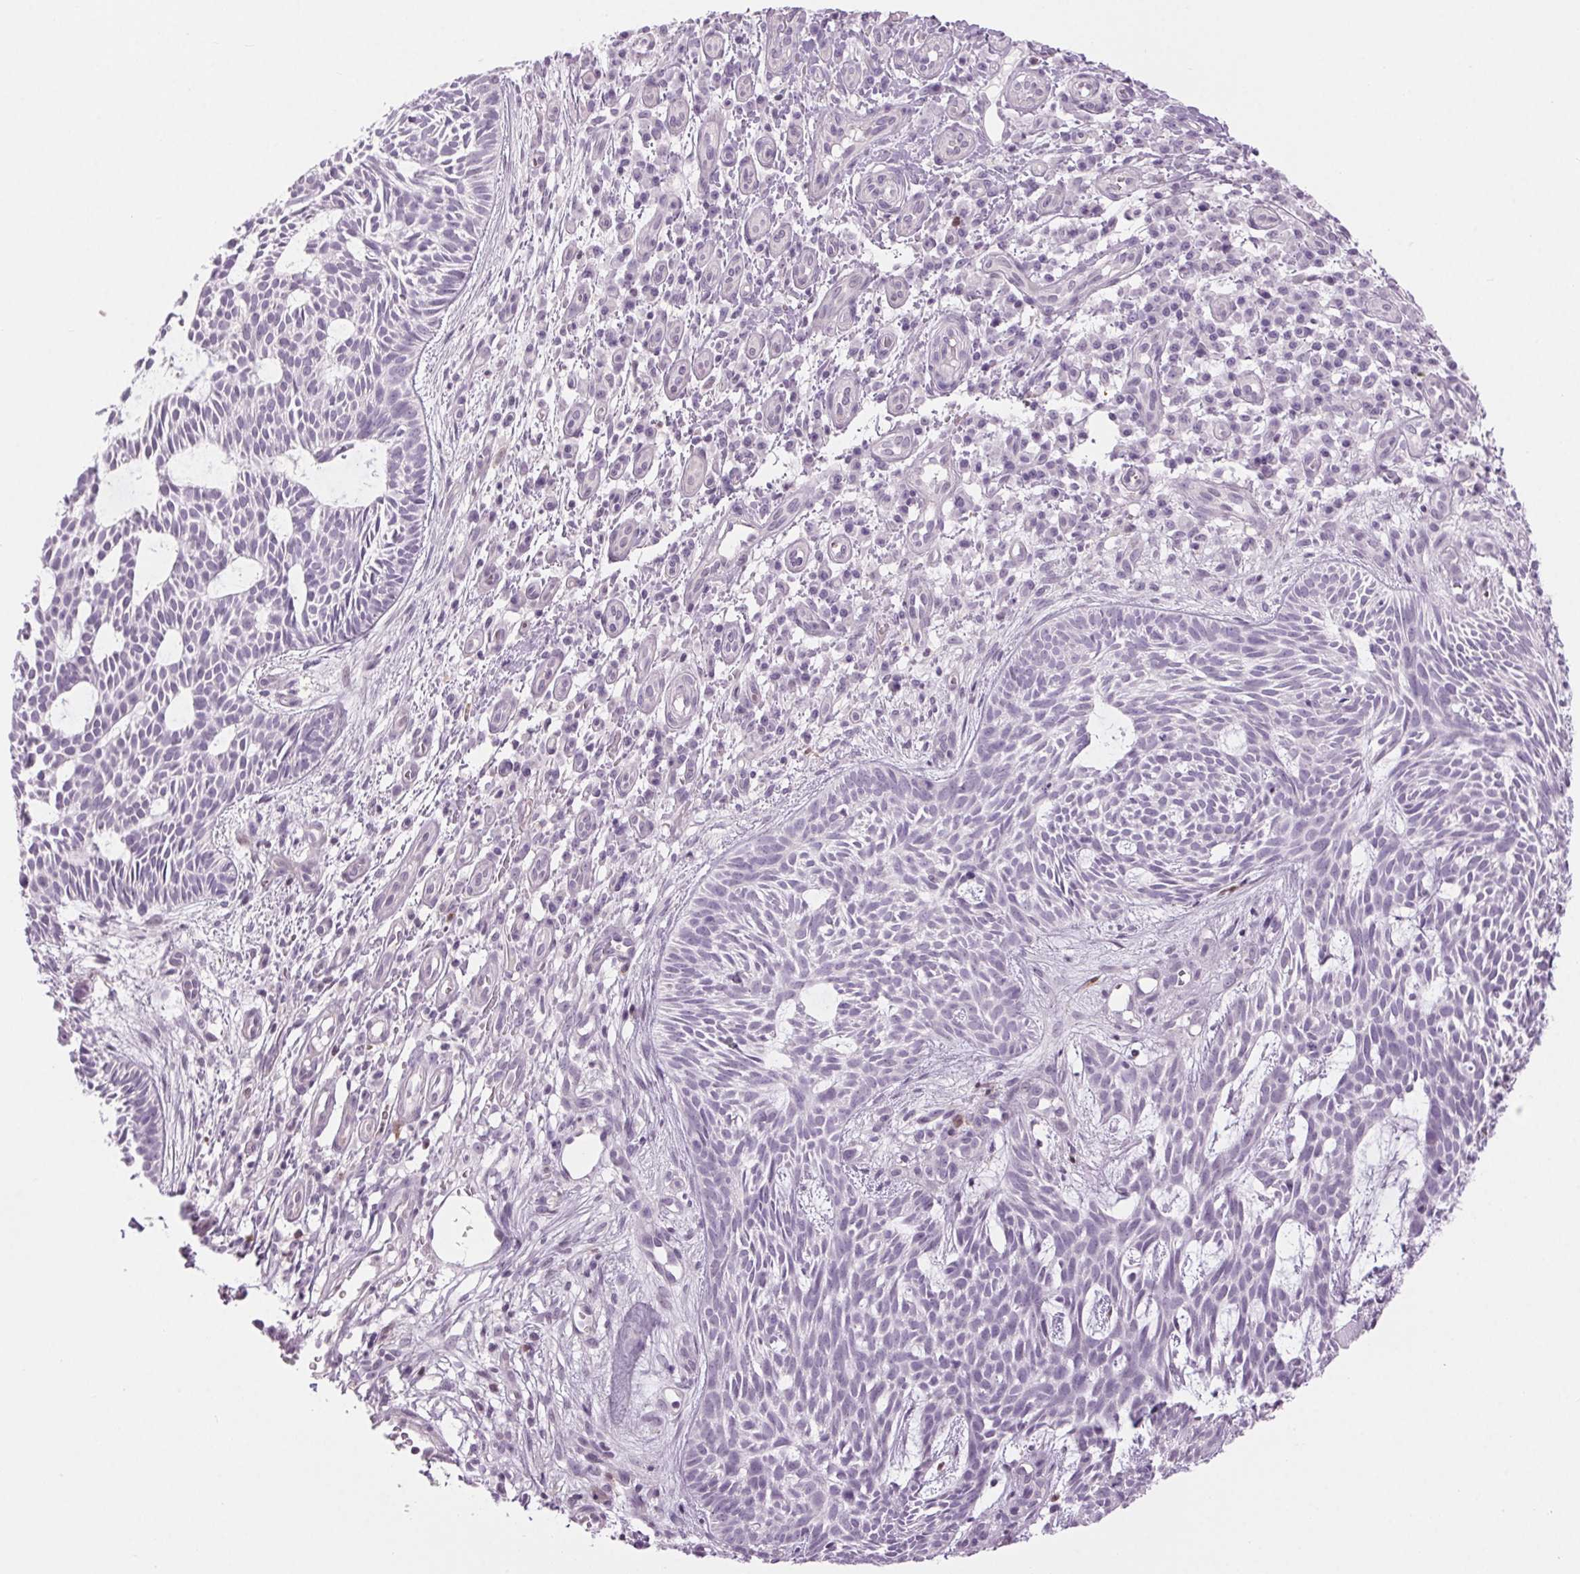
{"staining": {"intensity": "negative", "quantity": "none", "location": "none"}, "tissue": "skin cancer", "cell_type": "Tumor cells", "image_type": "cancer", "snomed": [{"axis": "morphology", "description": "Basal cell carcinoma"}, {"axis": "topography", "description": "Skin"}], "caption": "A photomicrograph of skin basal cell carcinoma stained for a protein shows no brown staining in tumor cells.", "gene": "SLC6A19", "patient": {"sex": "male", "age": 59}}